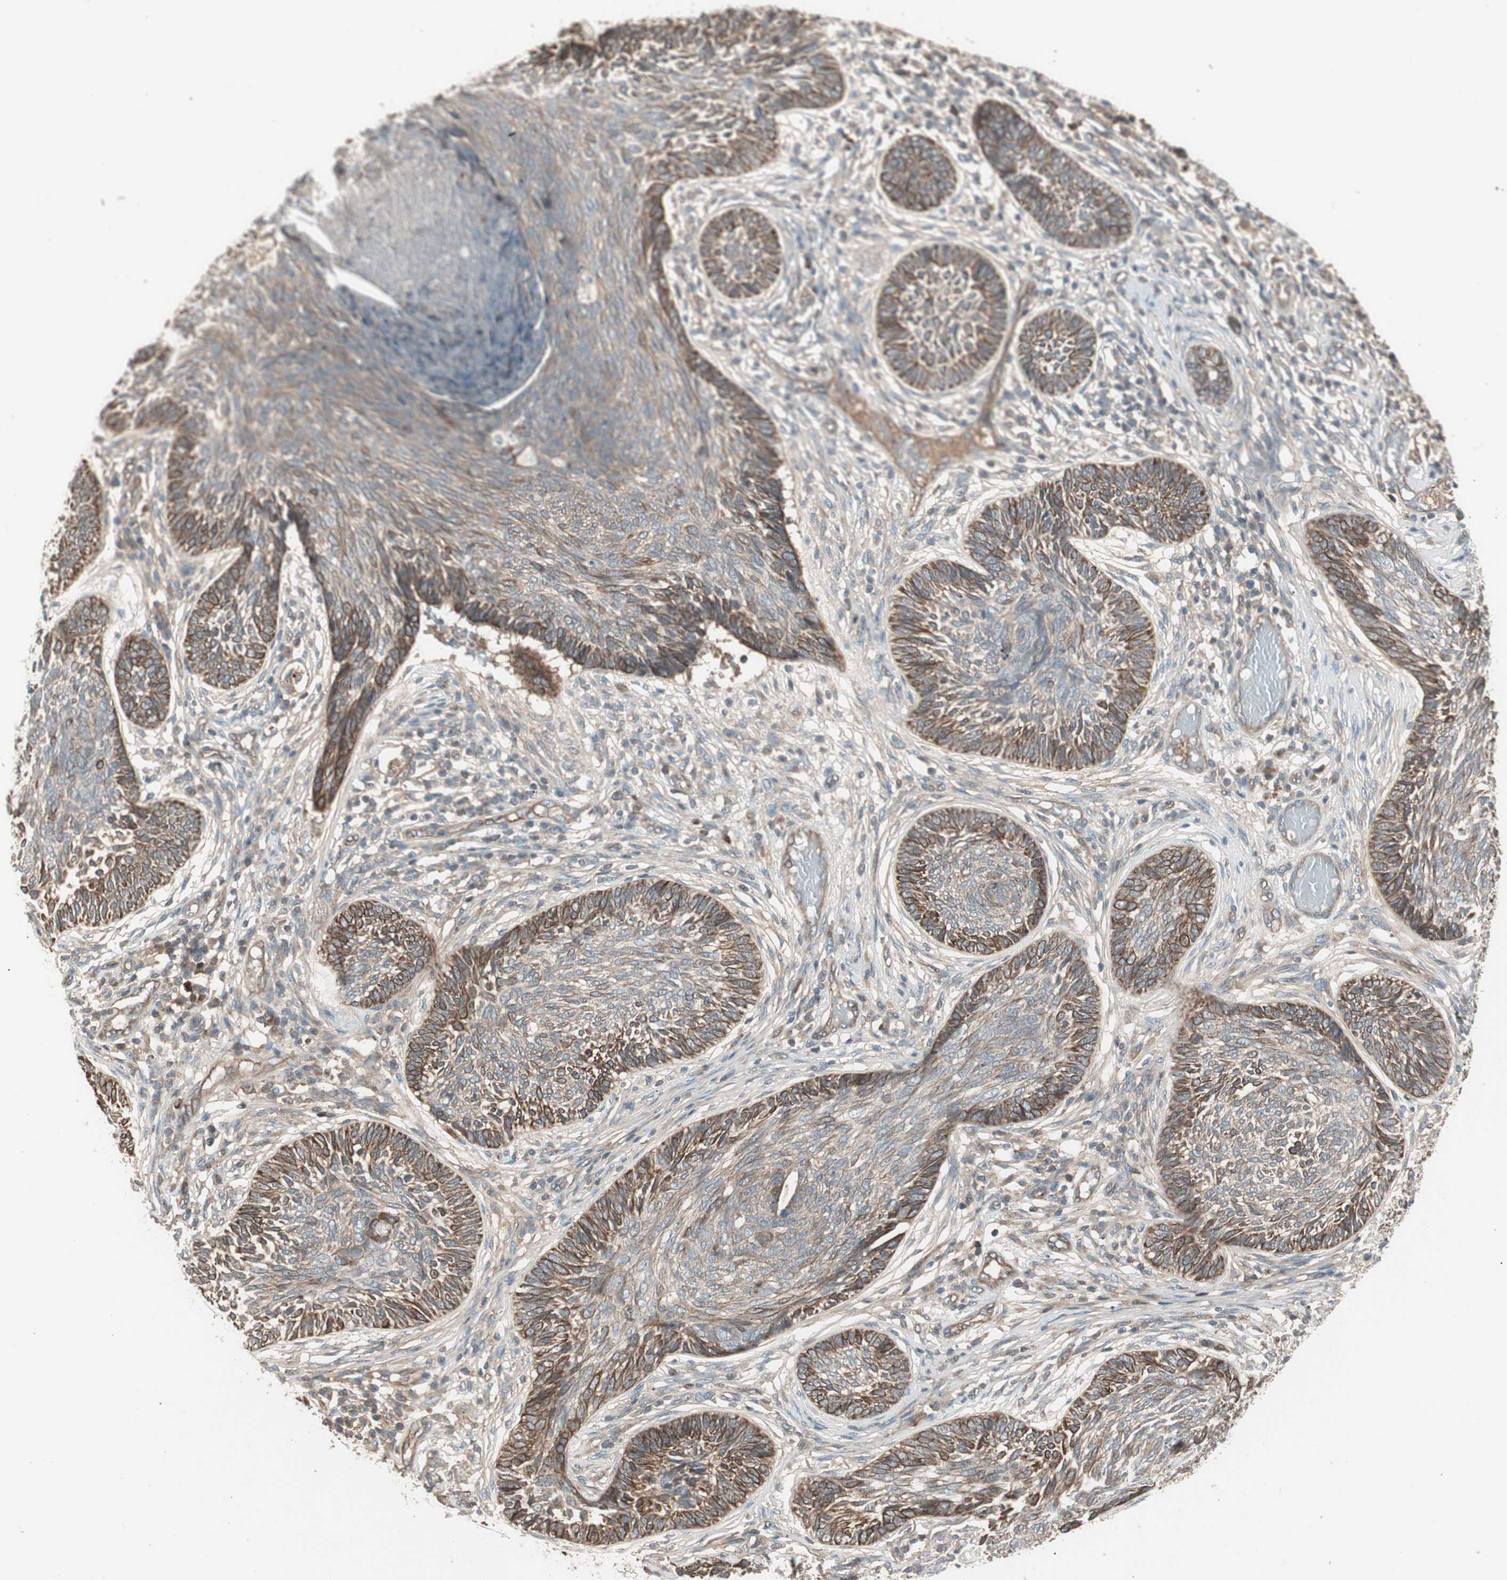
{"staining": {"intensity": "strong", "quantity": "25%-75%", "location": "cytoplasmic/membranous"}, "tissue": "skin cancer", "cell_type": "Tumor cells", "image_type": "cancer", "snomed": [{"axis": "morphology", "description": "Papilloma, NOS"}, {"axis": "morphology", "description": "Basal cell carcinoma"}, {"axis": "topography", "description": "Skin"}], "caption": "Immunohistochemical staining of skin cancer (papilloma) reveals strong cytoplasmic/membranous protein positivity in approximately 25%-75% of tumor cells.", "gene": "TFPI", "patient": {"sex": "male", "age": 87}}